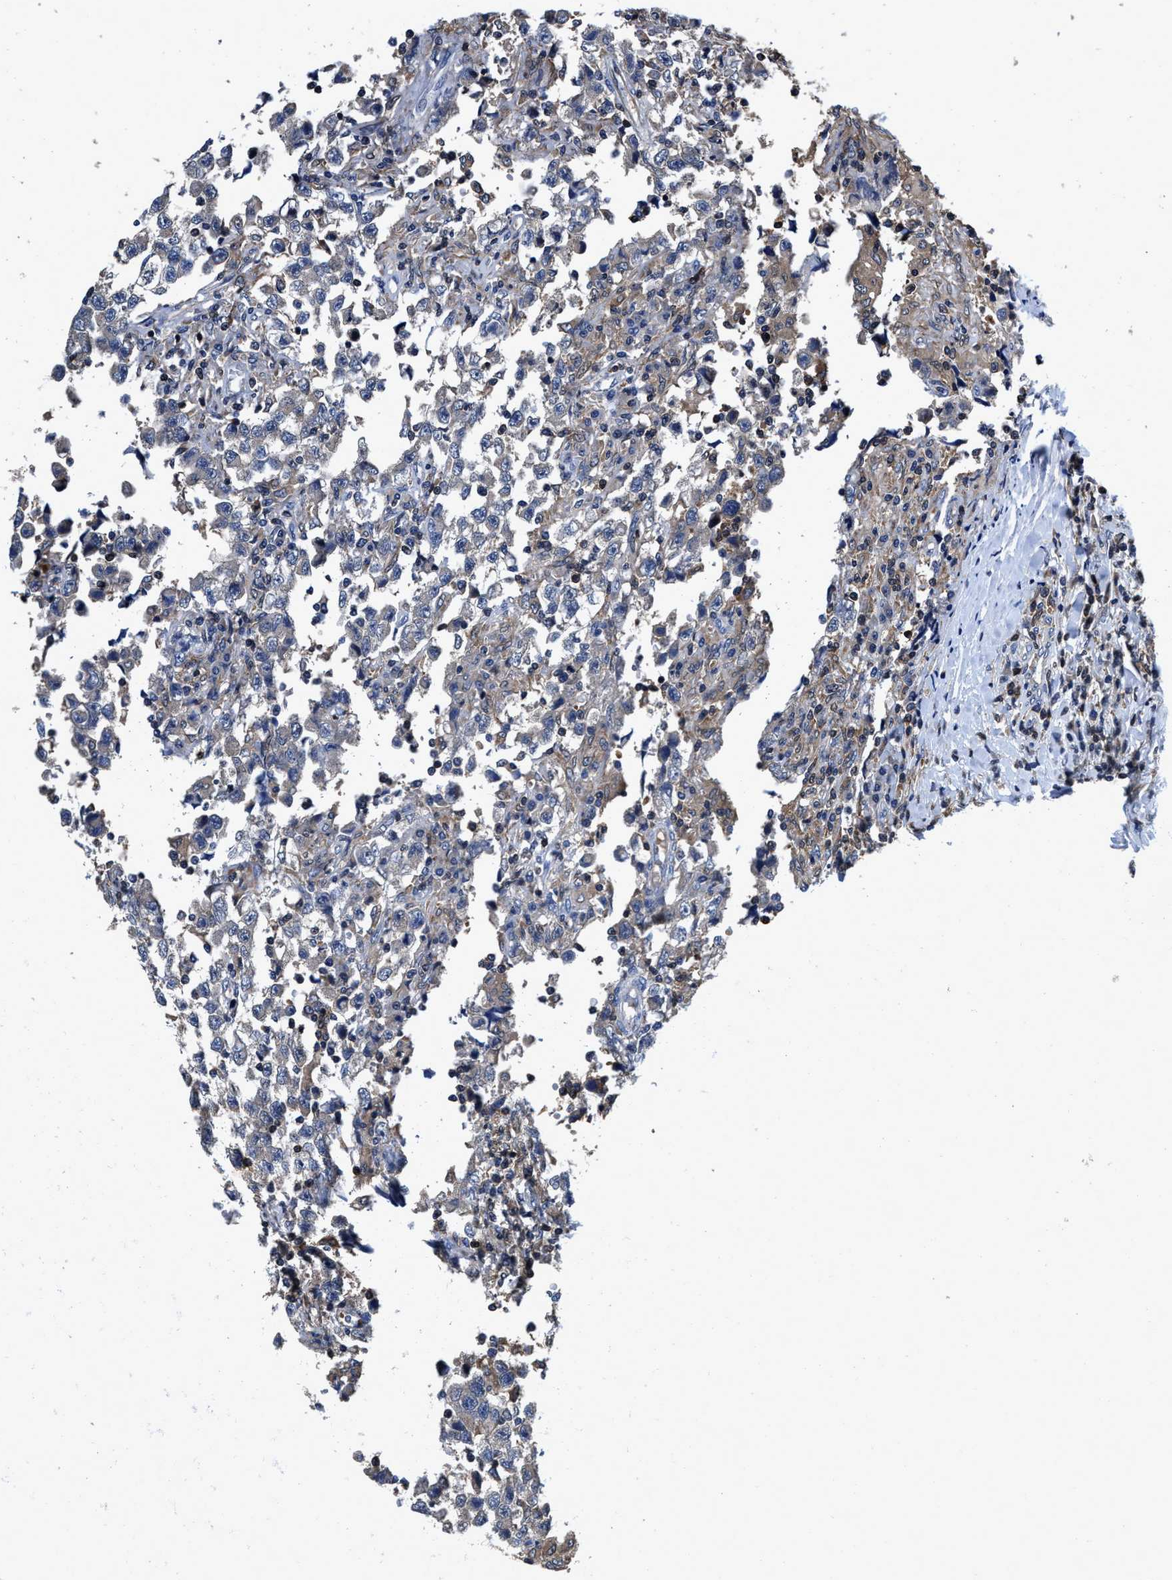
{"staining": {"intensity": "negative", "quantity": "none", "location": "none"}, "tissue": "testis cancer", "cell_type": "Tumor cells", "image_type": "cancer", "snomed": [{"axis": "morphology", "description": "Carcinoma, Embryonal, NOS"}, {"axis": "topography", "description": "Testis"}], "caption": "A histopathology image of testis embryonal carcinoma stained for a protein displays no brown staining in tumor cells. The staining was performed using DAB to visualize the protein expression in brown, while the nuclei were stained in blue with hematoxylin (Magnification: 20x).", "gene": "RGS10", "patient": {"sex": "male", "age": 21}}